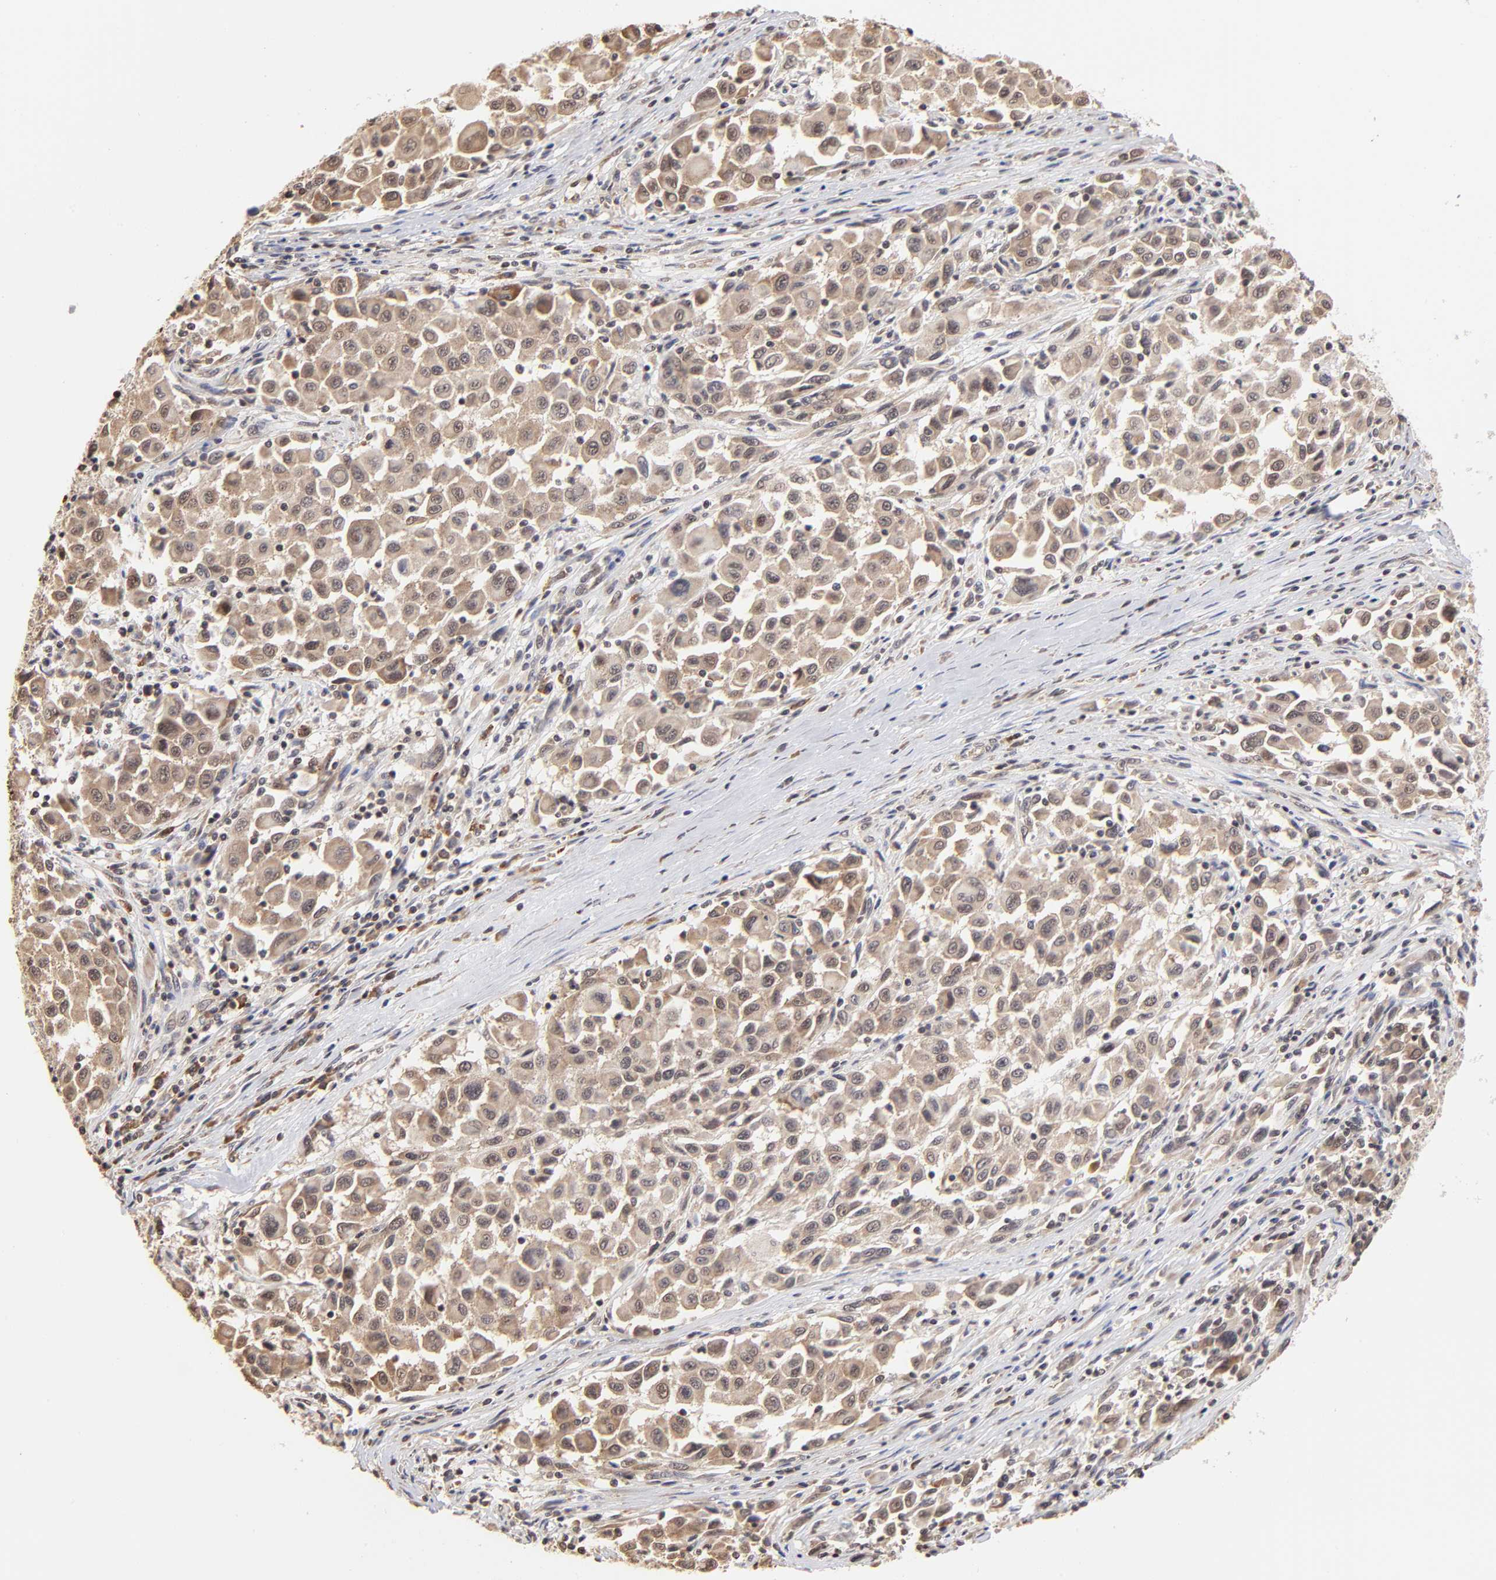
{"staining": {"intensity": "weak", "quantity": "25%-75%", "location": "cytoplasmic/membranous,nuclear"}, "tissue": "melanoma", "cell_type": "Tumor cells", "image_type": "cancer", "snomed": [{"axis": "morphology", "description": "Malignant melanoma, Metastatic site"}, {"axis": "topography", "description": "Lymph node"}], "caption": "A brown stain labels weak cytoplasmic/membranous and nuclear staining of a protein in malignant melanoma (metastatic site) tumor cells.", "gene": "BRPF1", "patient": {"sex": "male", "age": 61}}